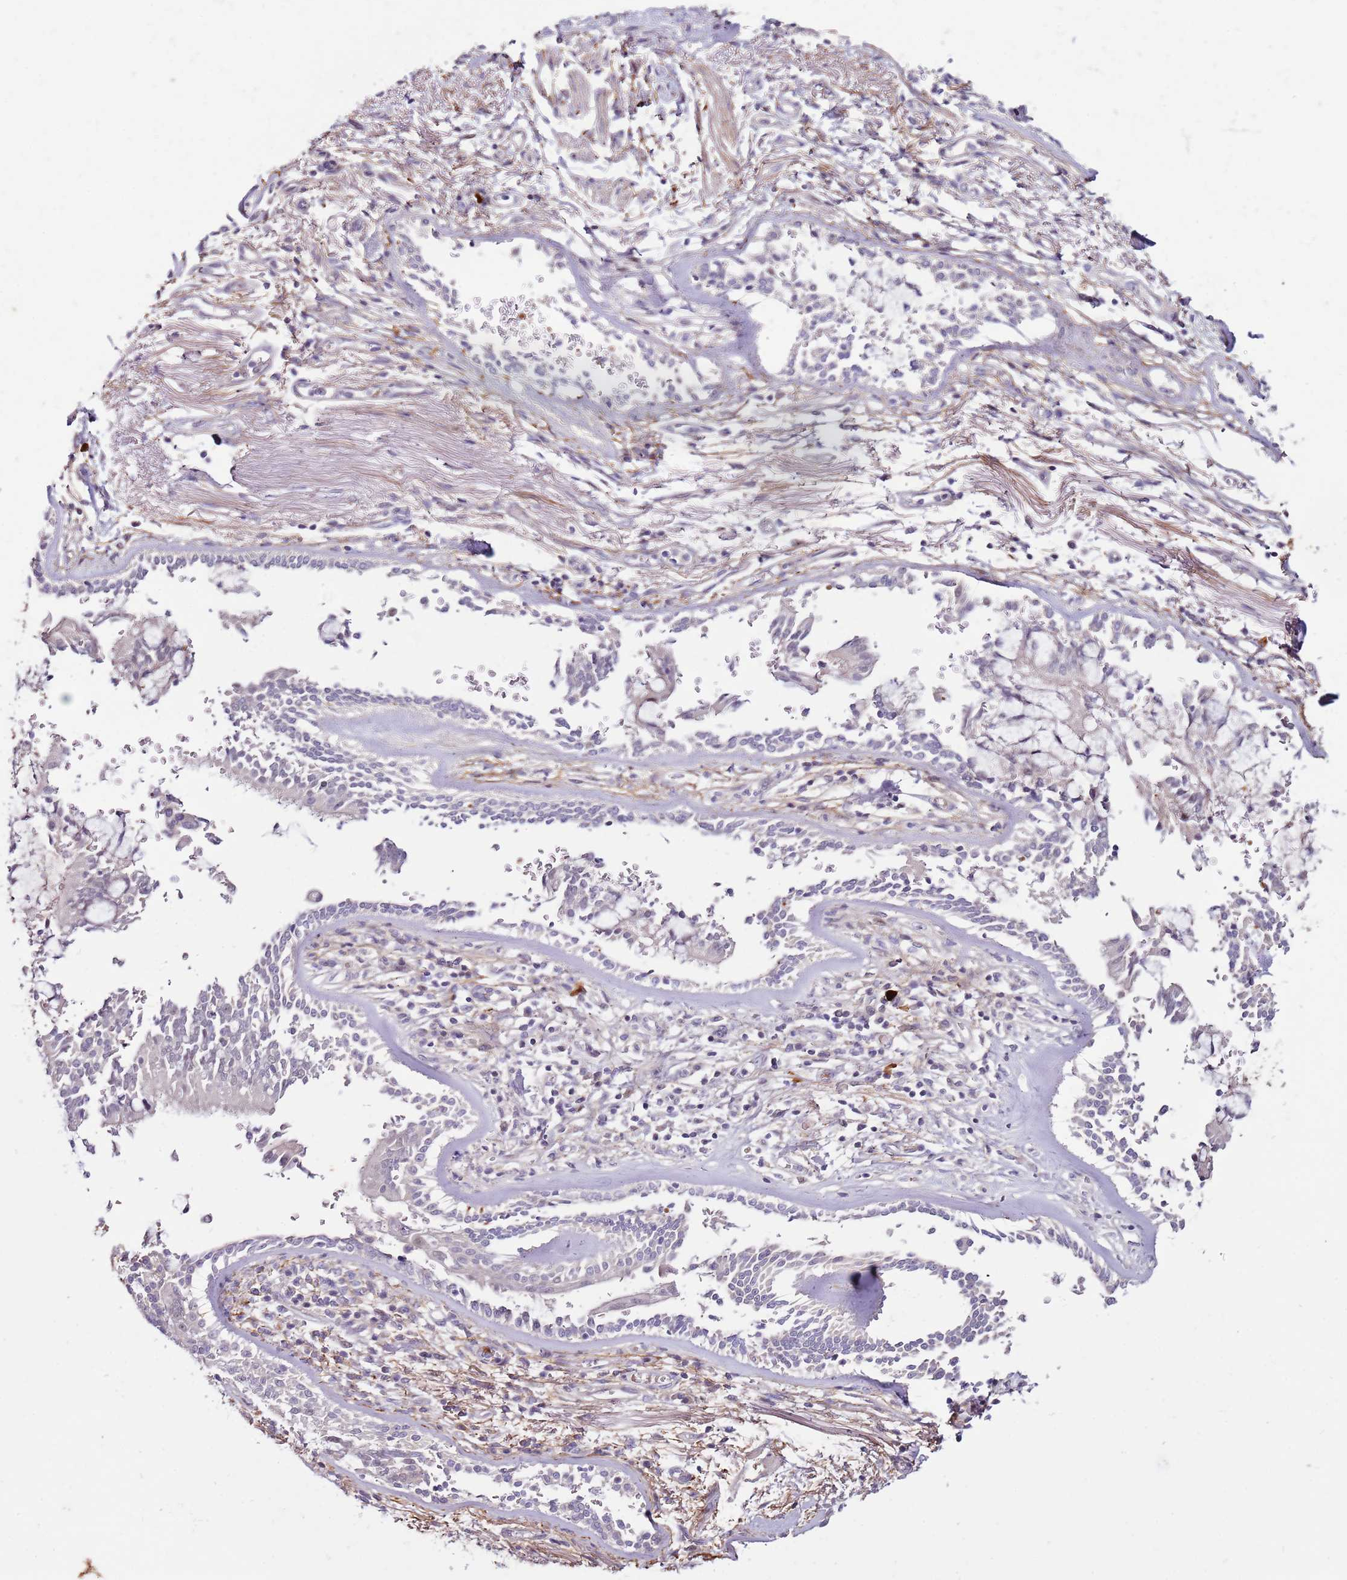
{"staining": {"intensity": "moderate", "quantity": "<25%", "location": "cytoplasmic/membranous"}, "tissue": "adipose tissue", "cell_type": "Adipocytes", "image_type": "normal", "snomed": [{"axis": "morphology", "description": "Normal tissue, NOS"}, {"axis": "topography", "description": "Cartilage tissue"}], "caption": "A low amount of moderate cytoplasmic/membranous expression is identified in about <25% of adipocytes in benign adipose tissue.", "gene": "MTG2", "patient": {"sex": "male", "age": 73}}